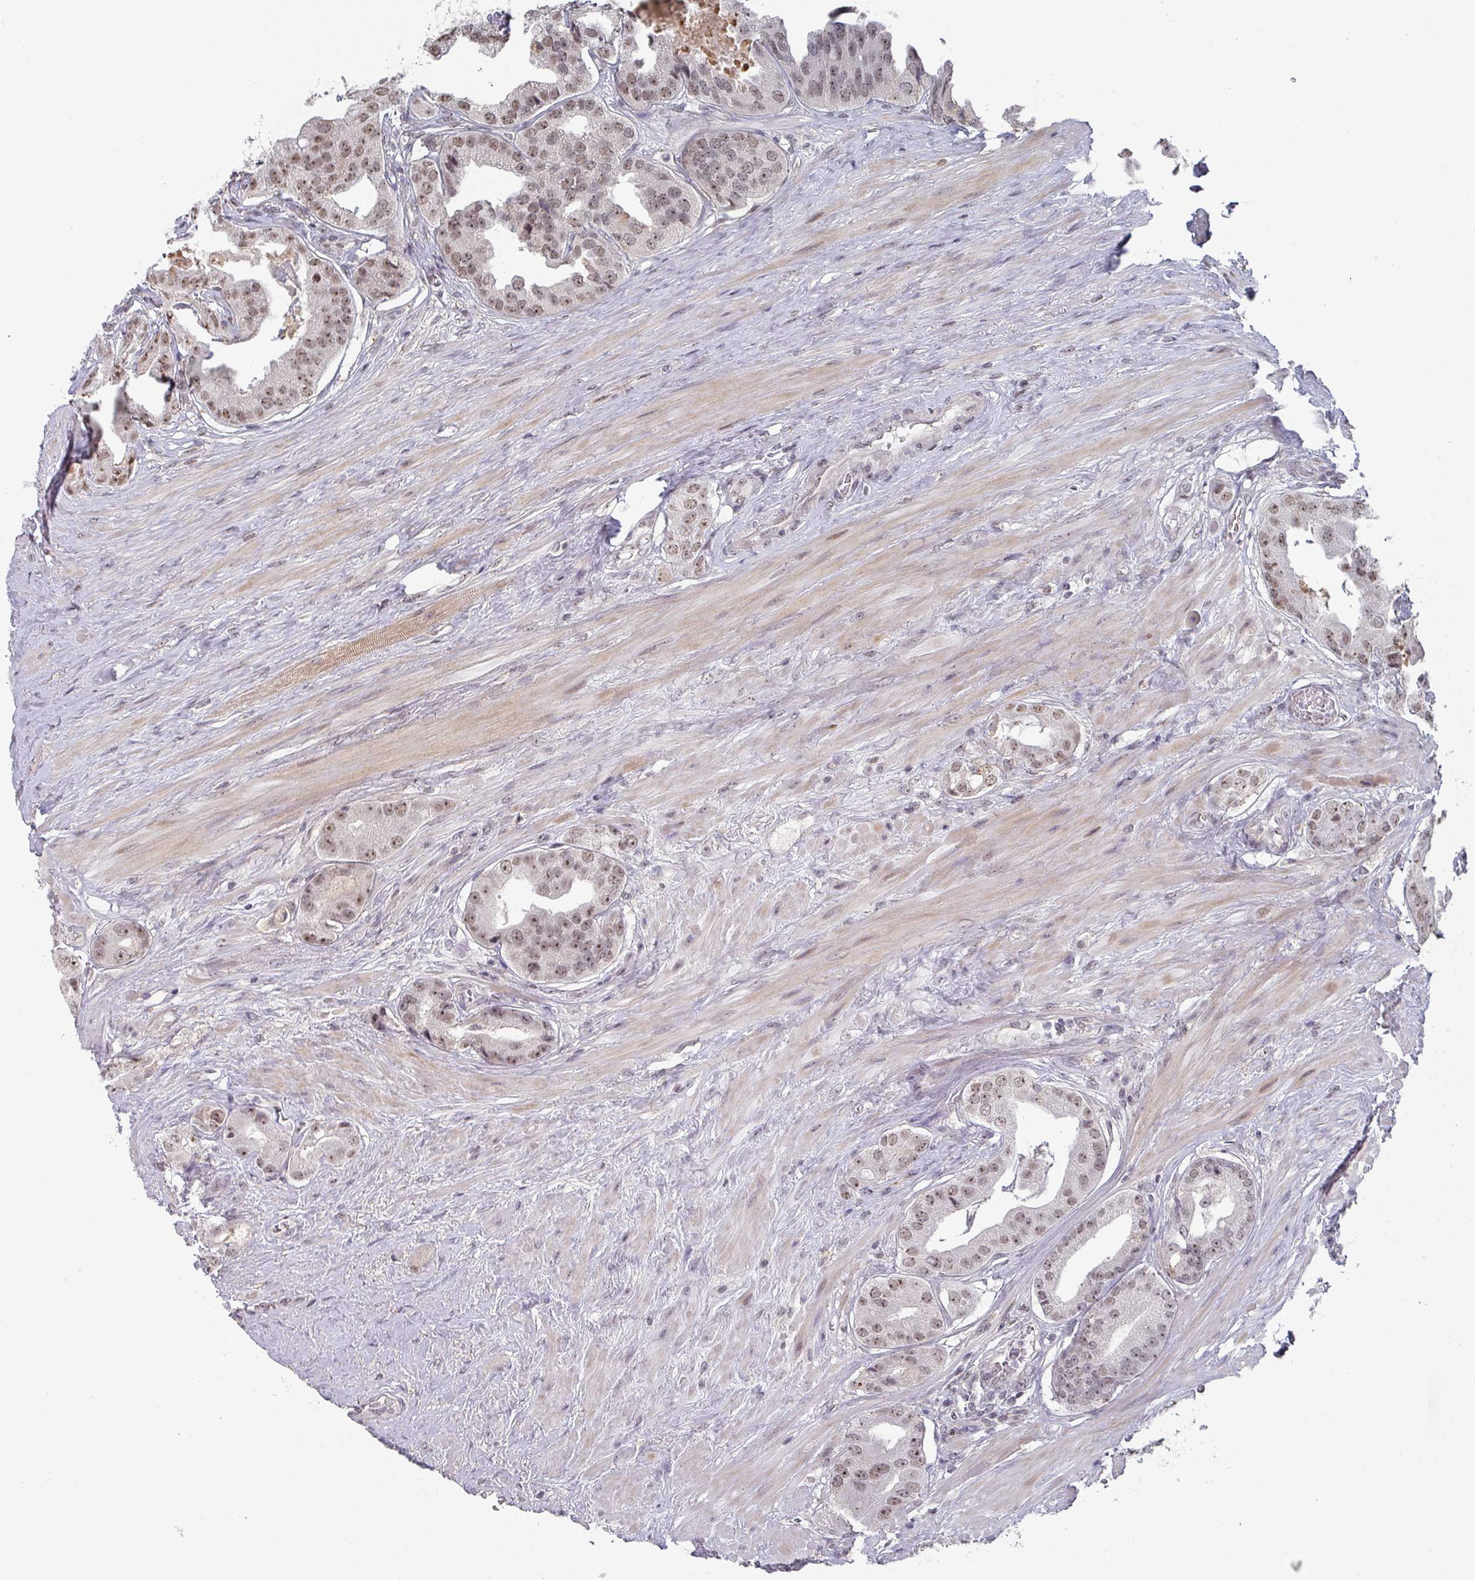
{"staining": {"intensity": "moderate", "quantity": ">75%", "location": "nuclear"}, "tissue": "prostate cancer", "cell_type": "Tumor cells", "image_type": "cancer", "snomed": [{"axis": "morphology", "description": "Adenocarcinoma, High grade"}, {"axis": "topography", "description": "Prostate"}], "caption": "The immunohistochemical stain shows moderate nuclear positivity in tumor cells of prostate cancer tissue. Immunohistochemistry stains the protein in brown and the nuclei are stained blue.", "gene": "ZNF654", "patient": {"sex": "male", "age": 63}}